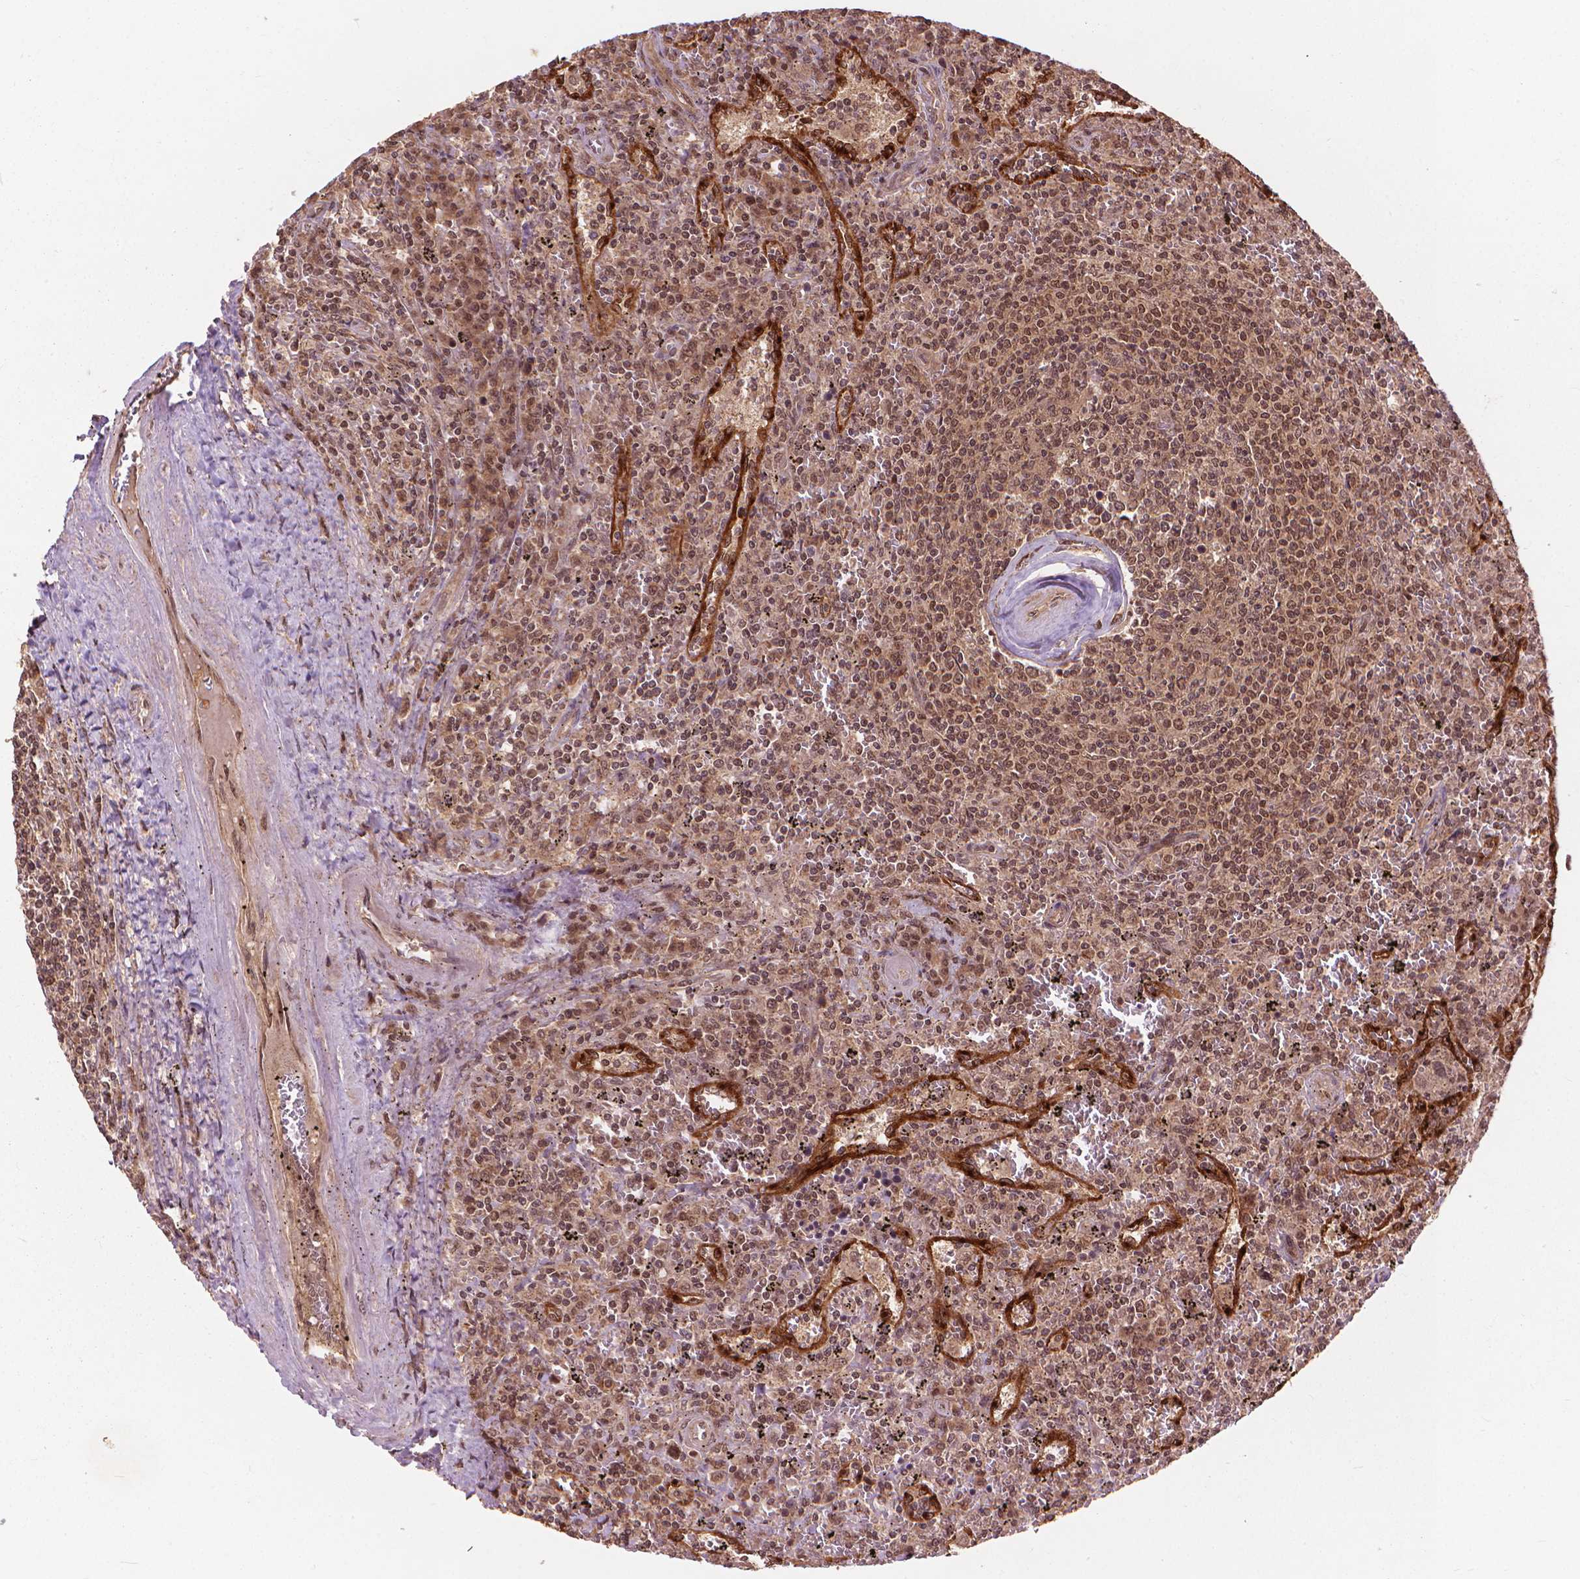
{"staining": {"intensity": "moderate", "quantity": ">75%", "location": "nuclear"}, "tissue": "lymphoma", "cell_type": "Tumor cells", "image_type": "cancer", "snomed": [{"axis": "morphology", "description": "Malignant lymphoma, non-Hodgkin's type, Low grade"}, {"axis": "topography", "description": "Spleen"}], "caption": "Immunohistochemical staining of lymphoma exhibits moderate nuclear protein staining in about >75% of tumor cells.", "gene": "SSU72", "patient": {"sex": "male", "age": 62}}